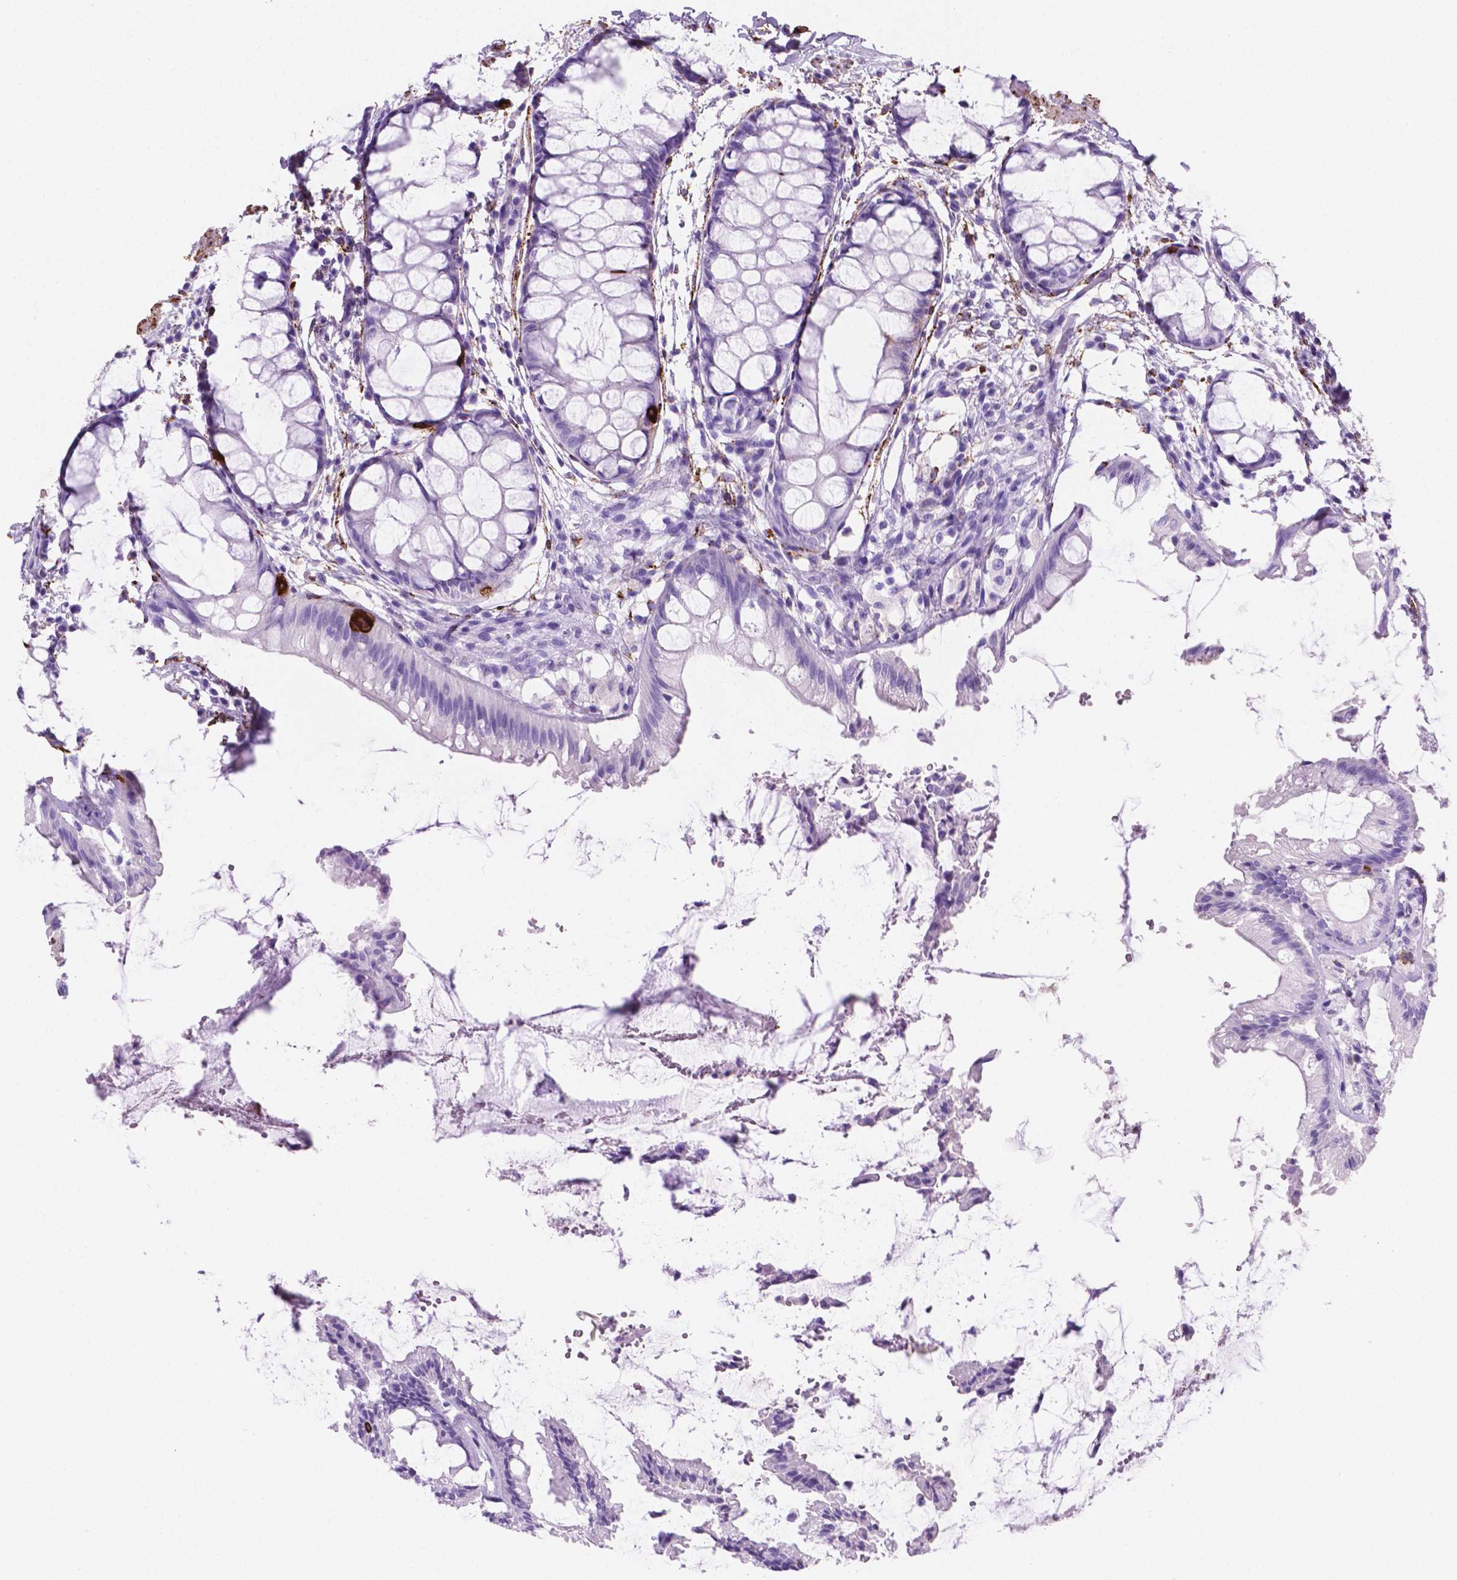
{"staining": {"intensity": "strong", "quantity": "<25%", "location": "cytoplasmic/membranous"}, "tissue": "rectum", "cell_type": "Glandular cells", "image_type": "normal", "snomed": [{"axis": "morphology", "description": "Normal tissue, NOS"}, {"axis": "topography", "description": "Rectum"}], "caption": "Immunohistochemistry of unremarkable human rectum displays medium levels of strong cytoplasmic/membranous staining in about <25% of glandular cells.", "gene": "MACF1", "patient": {"sex": "female", "age": 62}}